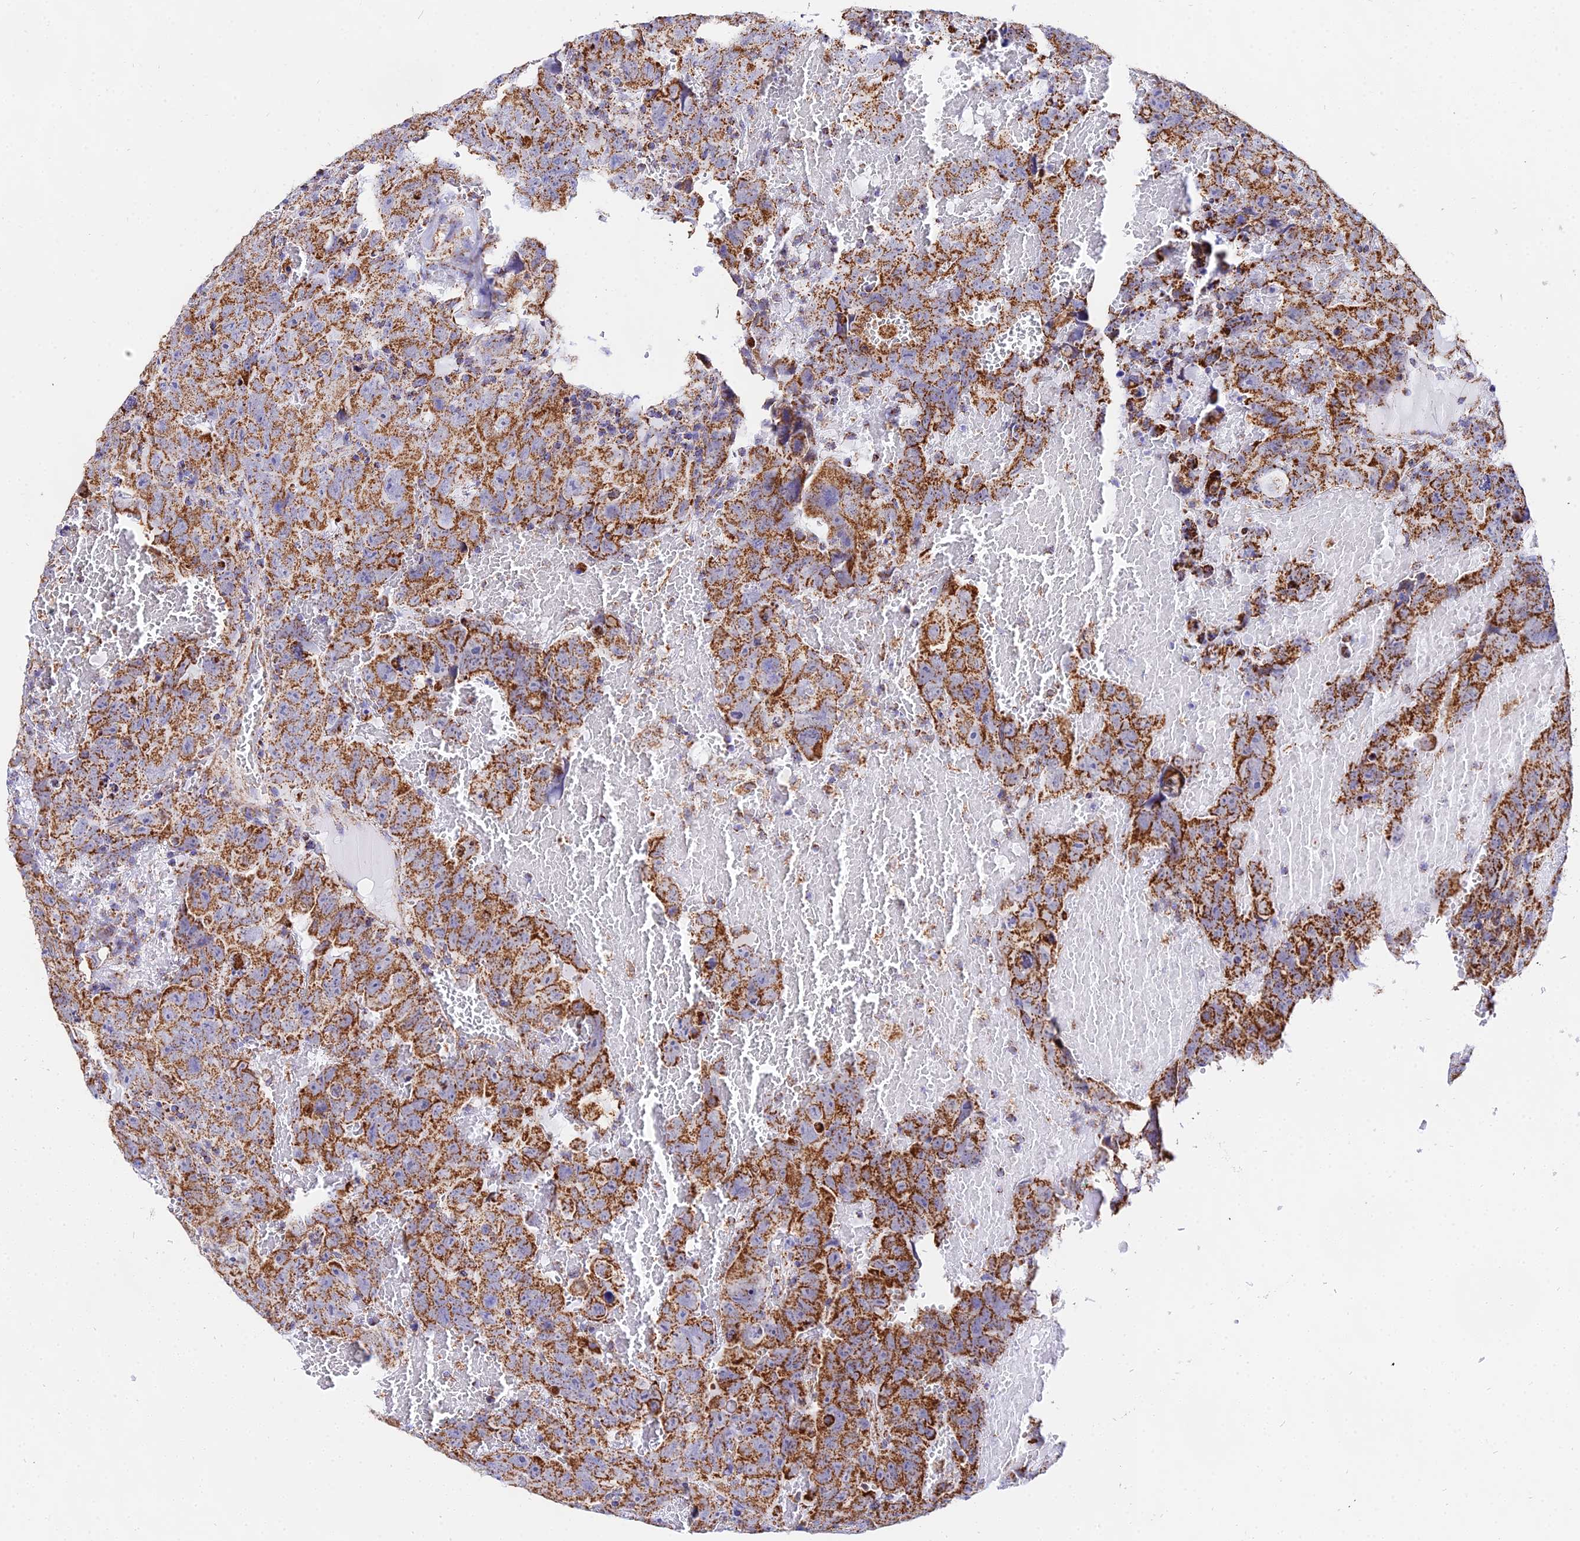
{"staining": {"intensity": "moderate", "quantity": ">75%", "location": "cytoplasmic/membranous"}, "tissue": "testis cancer", "cell_type": "Tumor cells", "image_type": "cancer", "snomed": [{"axis": "morphology", "description": "Carcinoma, Embryonal, NOS"}, {"axis": "topography", "description": "Testis"}], "caption": "Approximately >75% of tumor cells in human testis embryonal carcinoma reveal moderate cytoplasmic/membranous protein positivity as visualized by brown immunohistochemical staining.", "gene": "ATP5PD", "patient": {"sex": "male", "age": 45}}